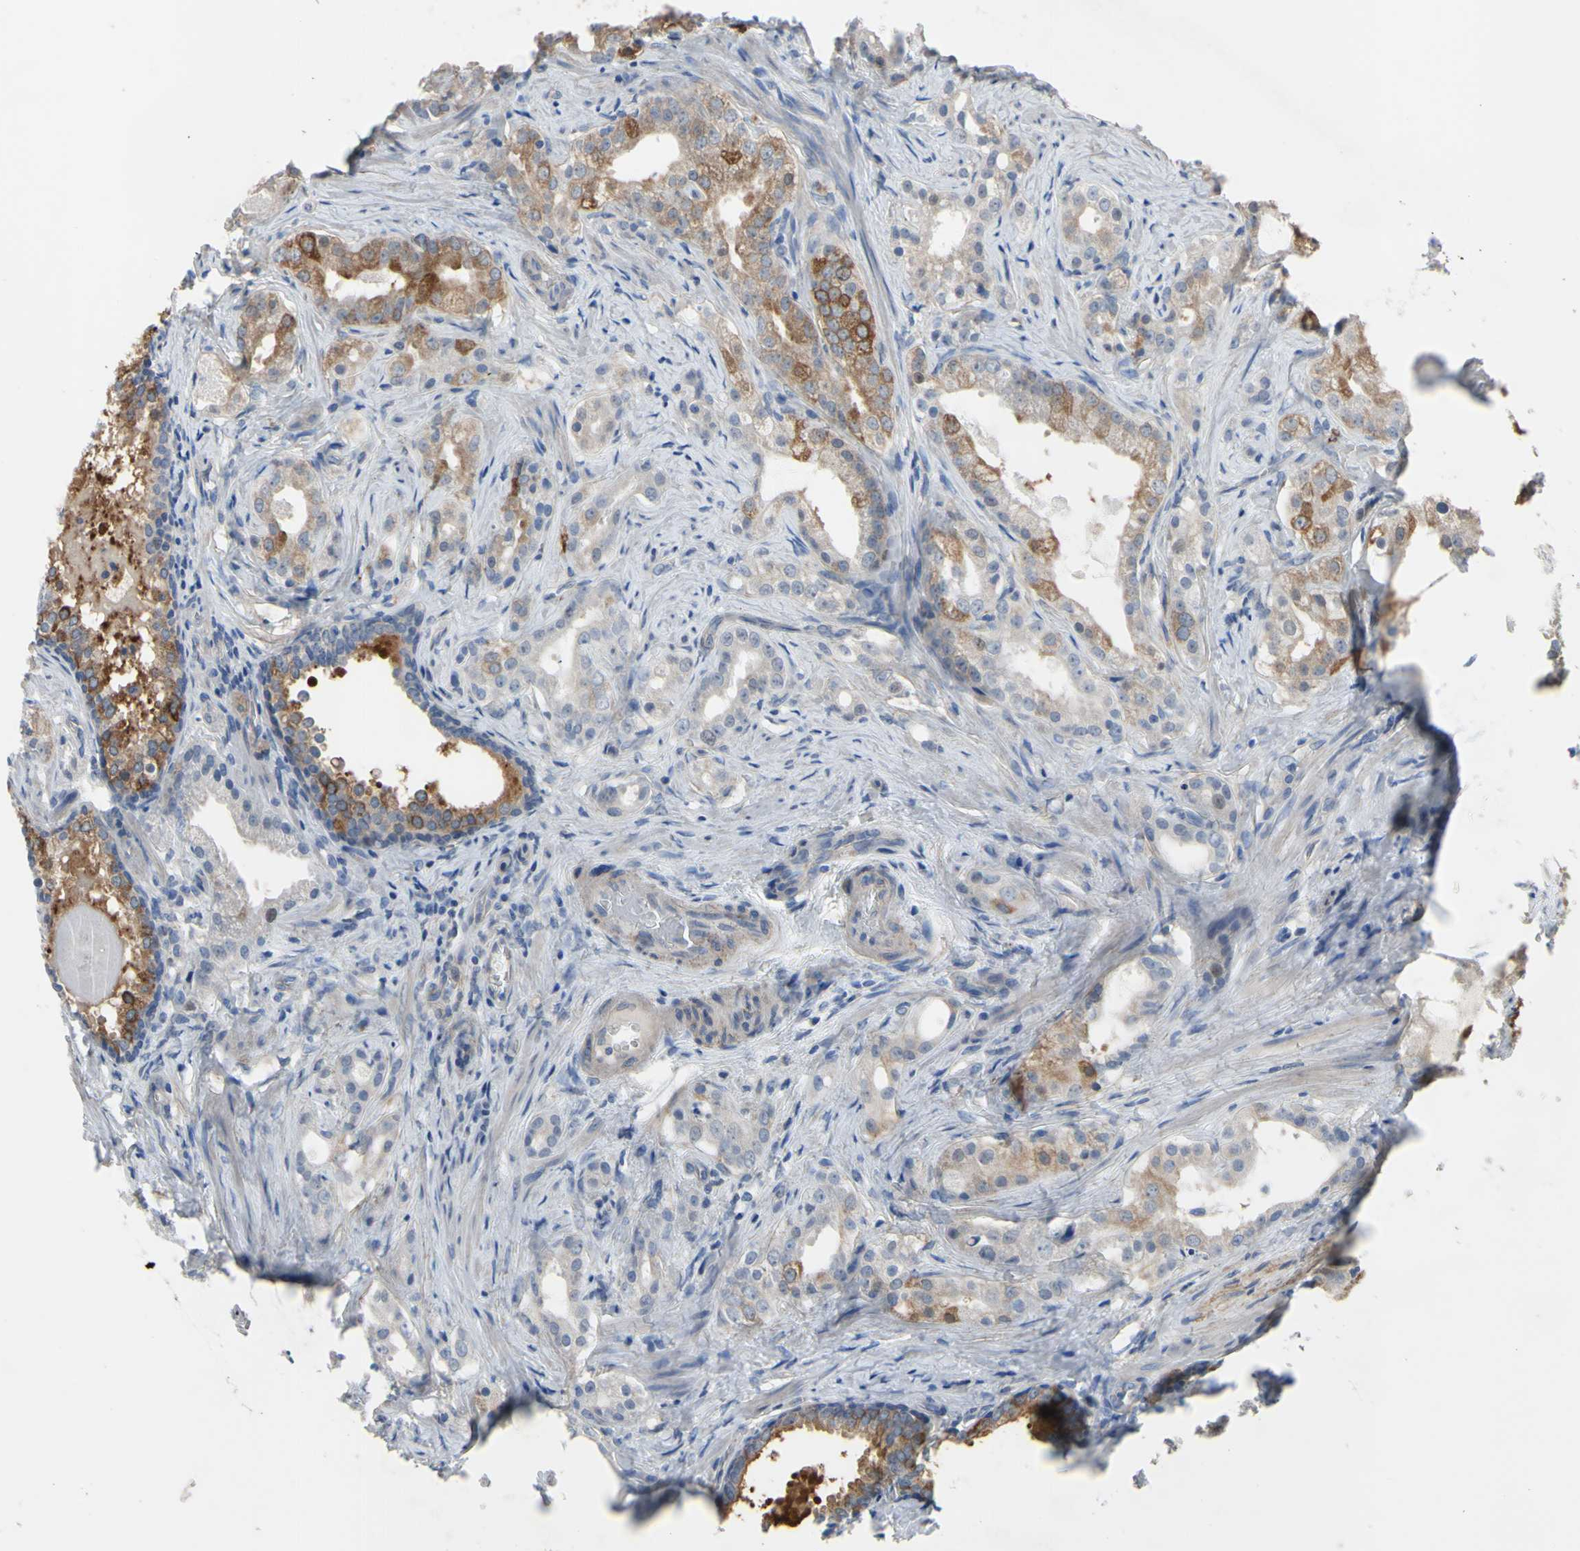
{"staining": {"intensity": "negative", "quantity": "none", "location": "none"}, "tissue": "prostate cancer", "cell_type": "Tumor cells", "image_type": "cancer", "snomed": [{"axis": "morphology", "description": "Adenocarcinoma, Low grade"}, {"axis": "topography", "description": "Prostate"}], "caption": "A histopathology image of human prostate cancer is negative for staining in tumor cells. (DAB immunohistochemistry visualized using brightfield microscopy, high magnification).", "gene": "LHX9", "patient": {"sex": "male", "age": 59}}